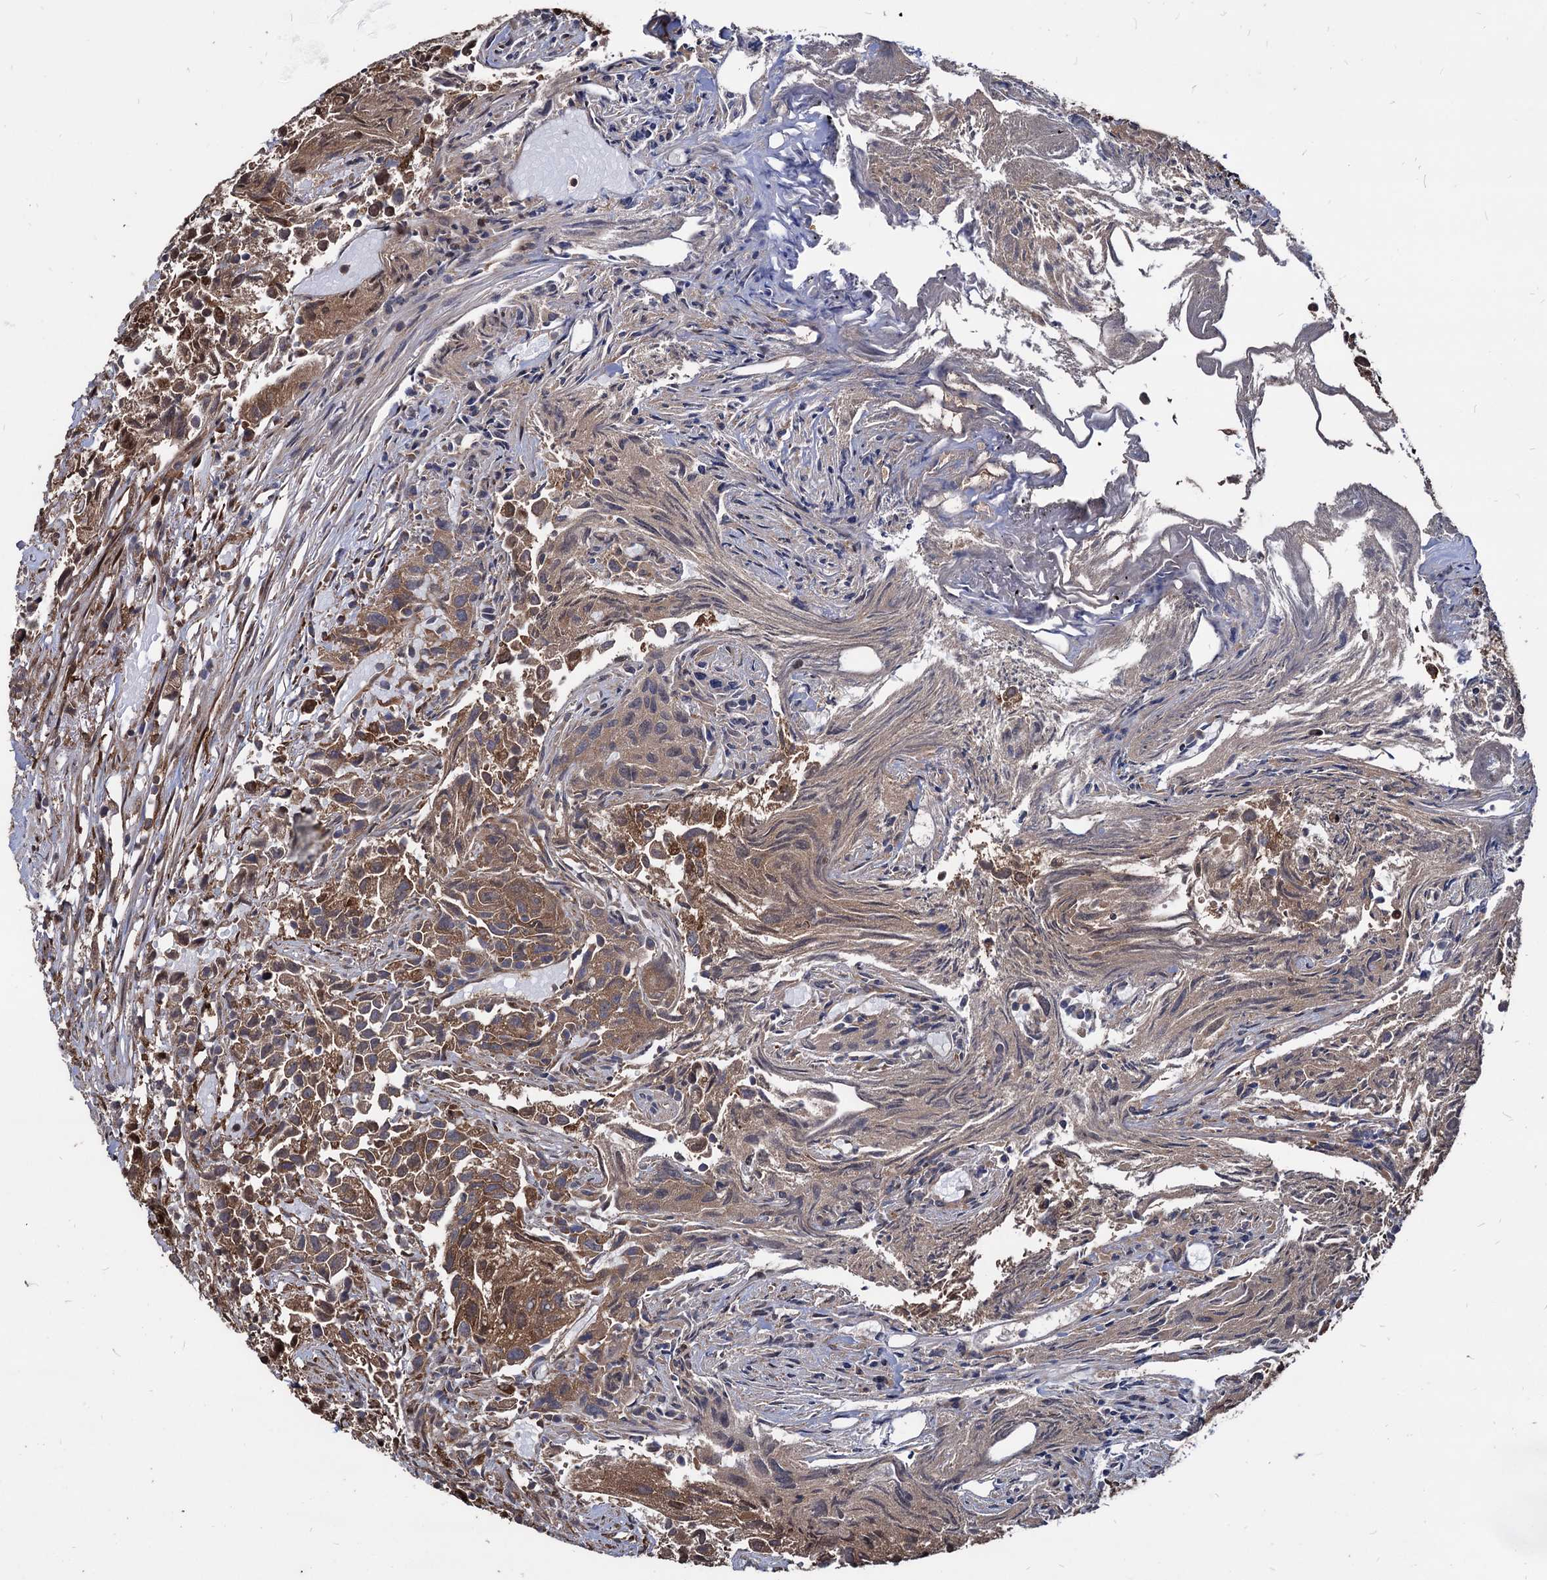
{"staining": {"intensity": "strong", "quantity": ">75%", "location": "cytoplasmic/membranous,nuclear"}, "tissue": "urothelial cancer", "cell_type": "Tumor cells", "image_type": "cancer", "snomed": [{"axis": "morphology", "description": "Urothelial carcinoma, High grade"}, {"axis": "topography", "description": "Urinary bladder"}], "caption": "This image demonstrates urothelial cancer stained with immunohistochemistry to label a protein in brown. The cytoplasmic/membranous and nuclear of tumor cells show strong positivity for the protein. Nuclei are counter-stained blue.", "gene": "ANKRD12", "patient": {"sex": "female", "age": 75}}